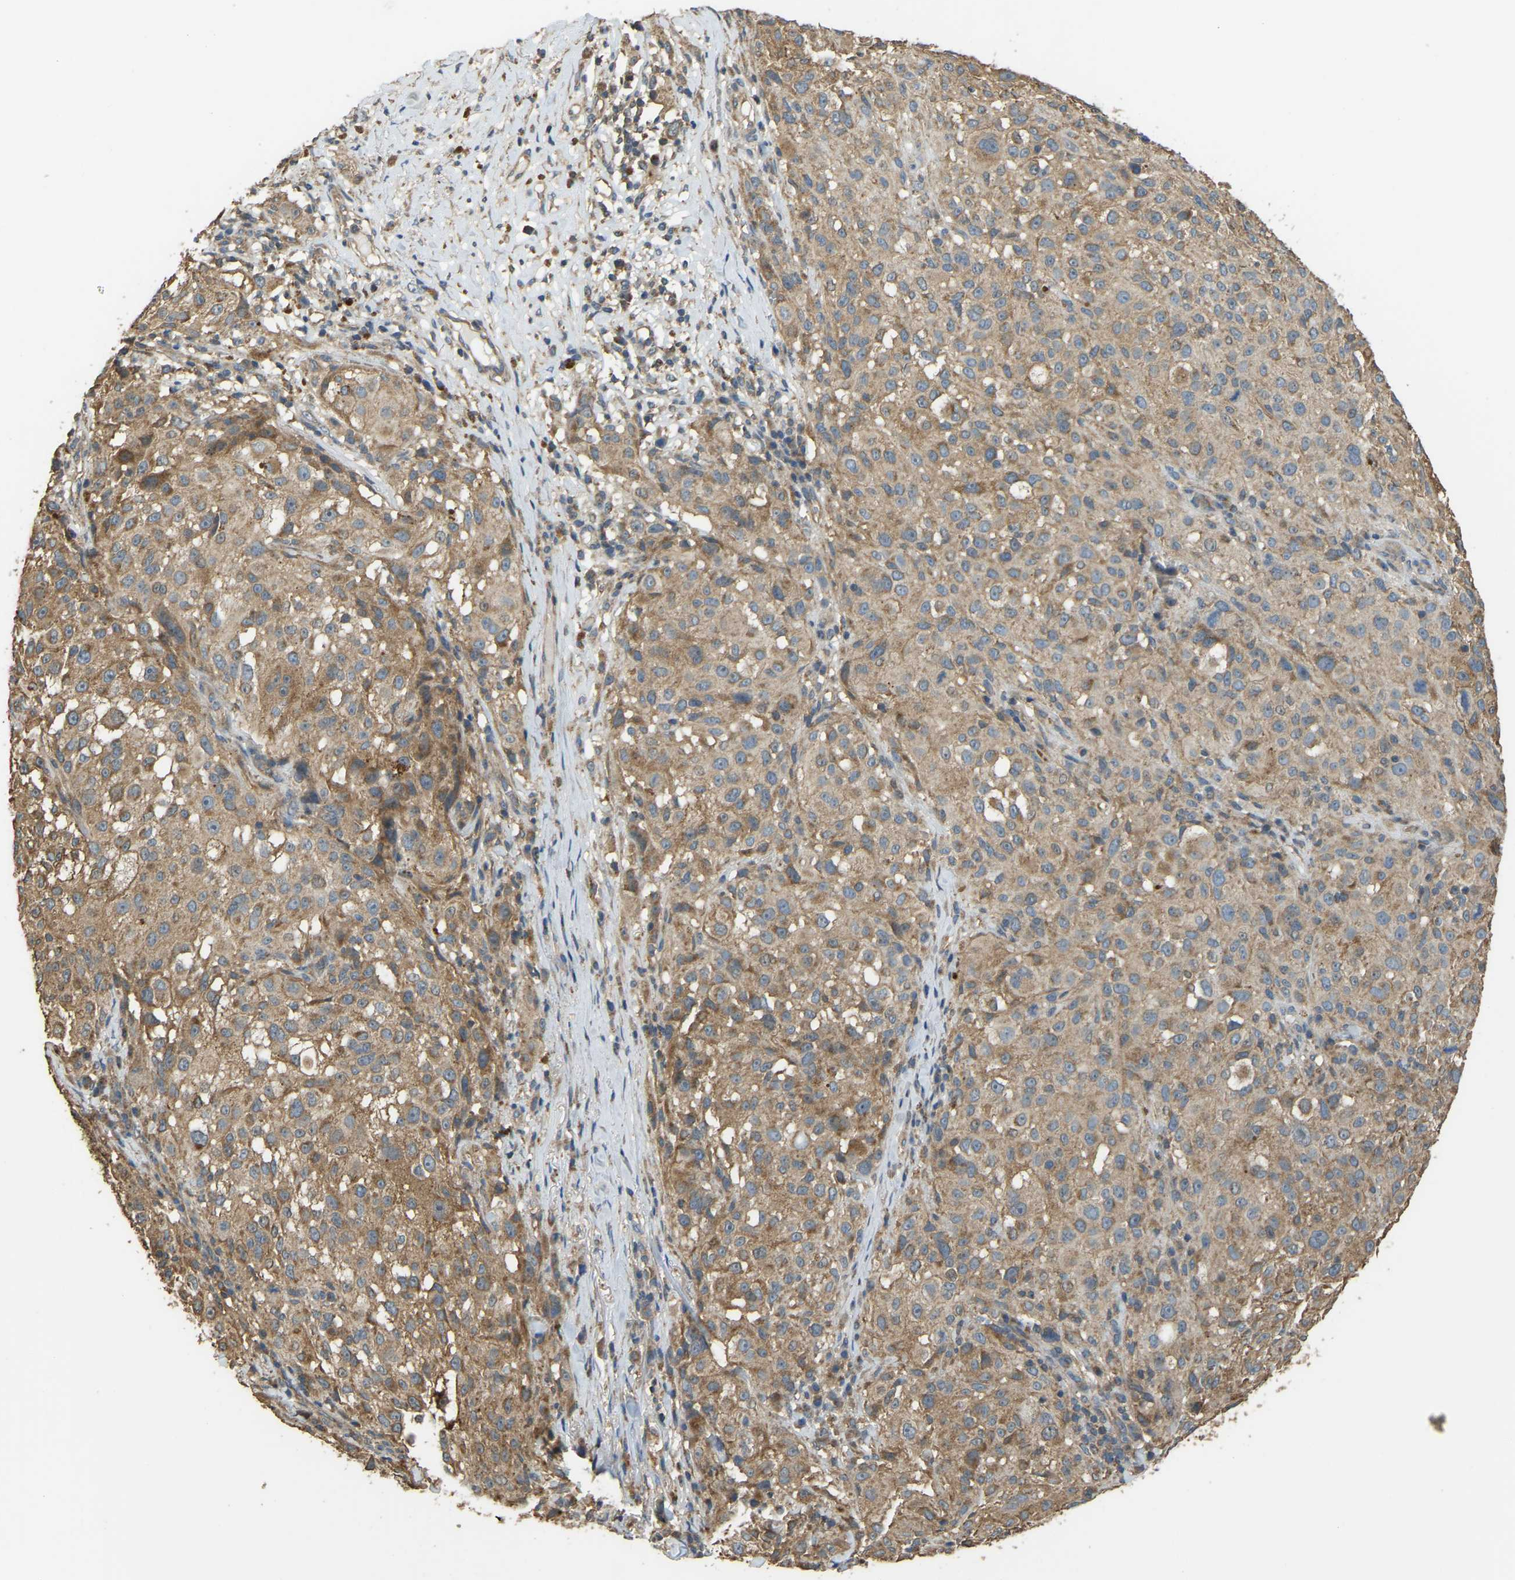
{"staining": {"intensity": "moderate", "quantity": ">75%", "location": "cytoplasmic/membranous"}, "tissue": "melanoma", "cell_type": "Tumor cells", "image_type": "cancer", "snomed": [{"axis": "morphology", "description": "Necrosis, NOS"}, {"axis": "morphology", "description": "Malignant melanoma, NOS"}, {"axis": "topography", "description": "Skin"}], "caption": "Protein staining displays moderate cytoplasmic/membranous staining in about >75% of tumor cells in malignant melanoma.", "gene": "GNG2", "patient": {"sex": "female", "age": 87}}